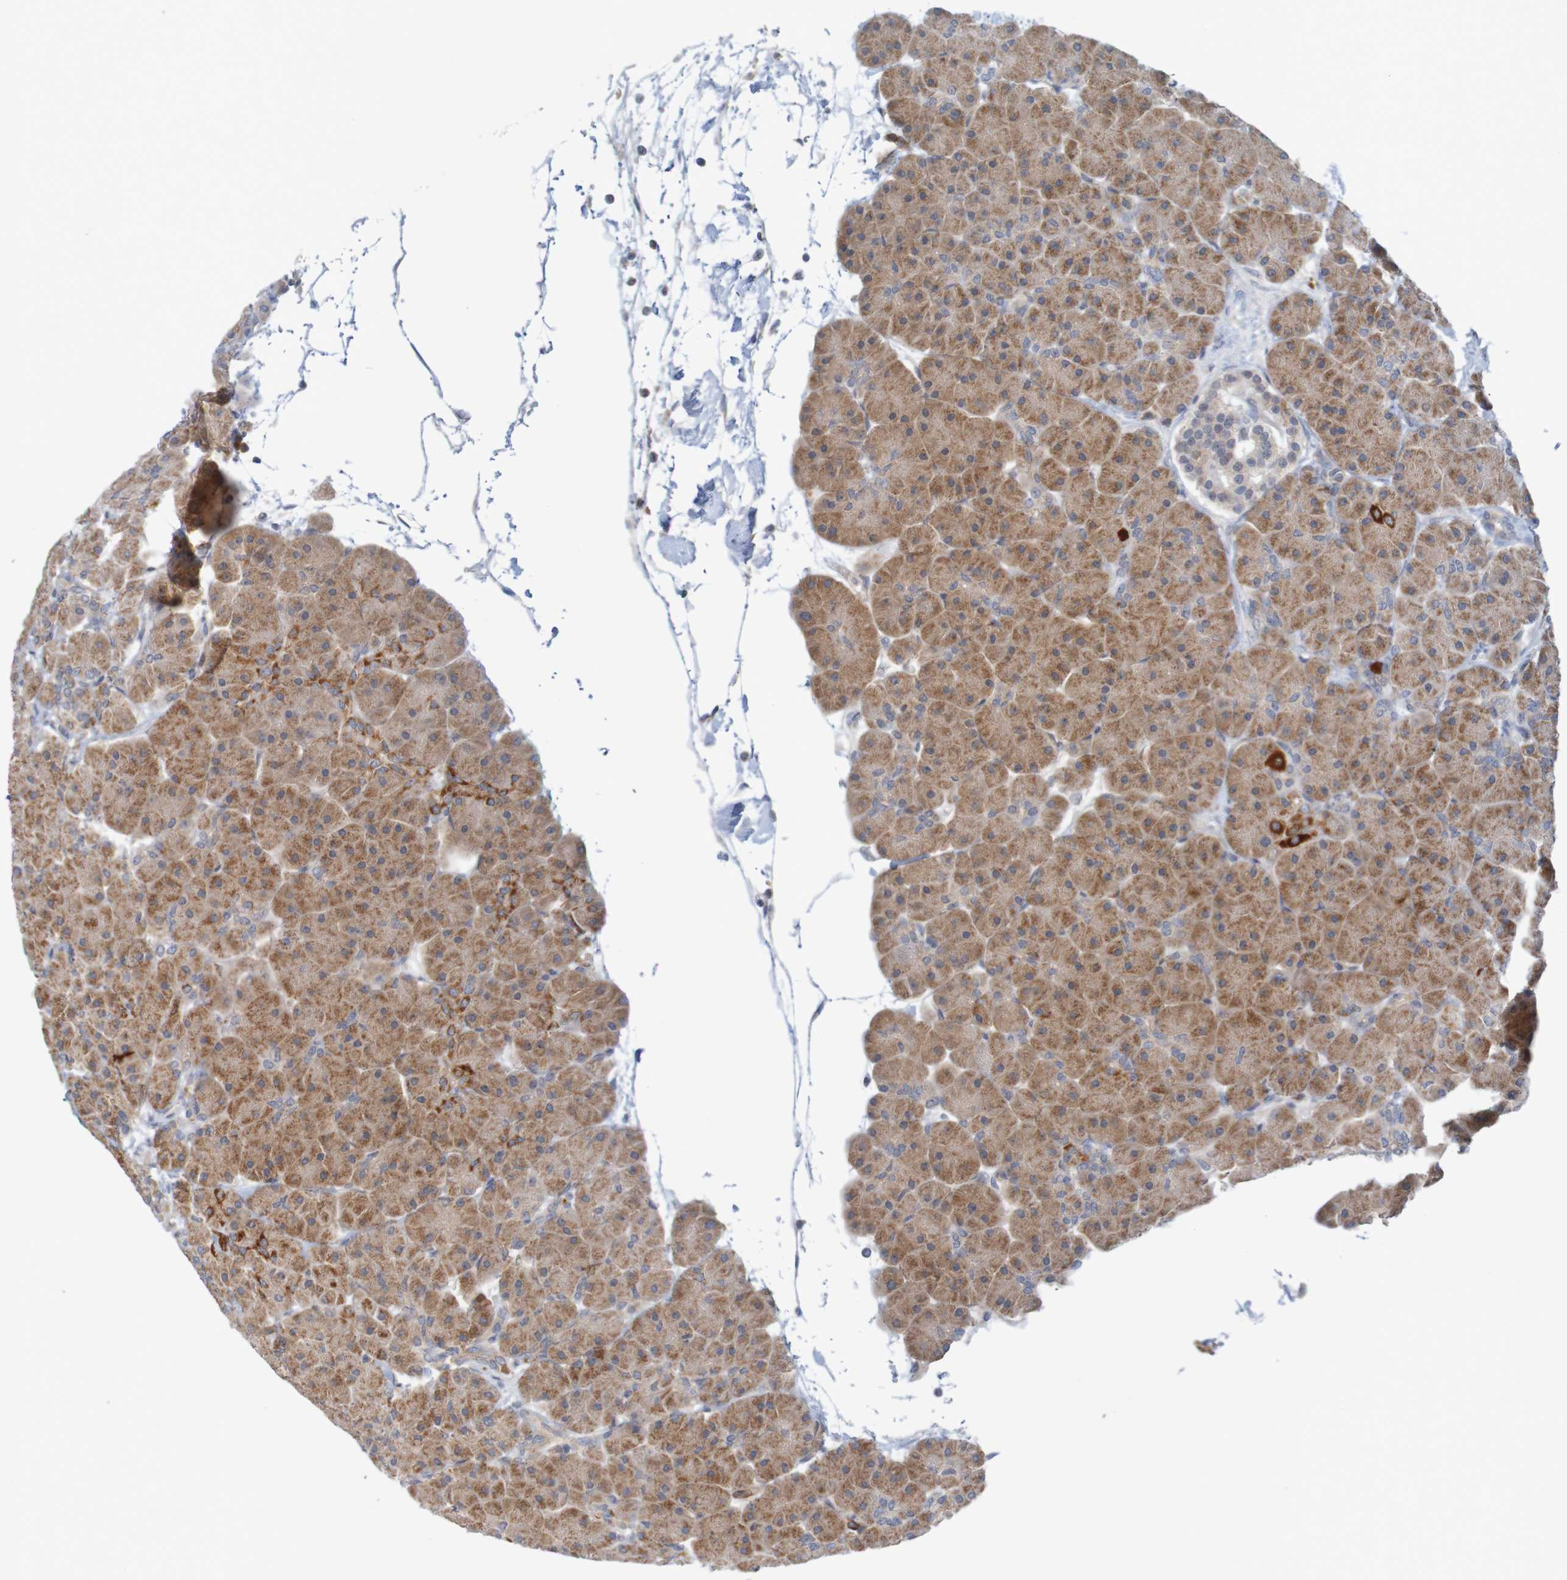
{"staining": {"intensity": "moderate", "quantity": ">75%", "location": "cytoplasmic/membranous"}, "tissue": "pancreas", "cell_type": "Exocrine glandular cells", "image_type": "normal", "snomed": [{"axis": "morphology", "description": "Normal tissue, NOS"}, {"axis": "topography", "description": "Pancreas"}], "caption": "DAB immunohistochemical staining of unremarkable pancreas reveals moderate cytoplasmic/membranous protein expression in approximately >75% of exocrine glandular cells.", "gene": "NAV2", "patient": {"sex": "male", "age": 66}}